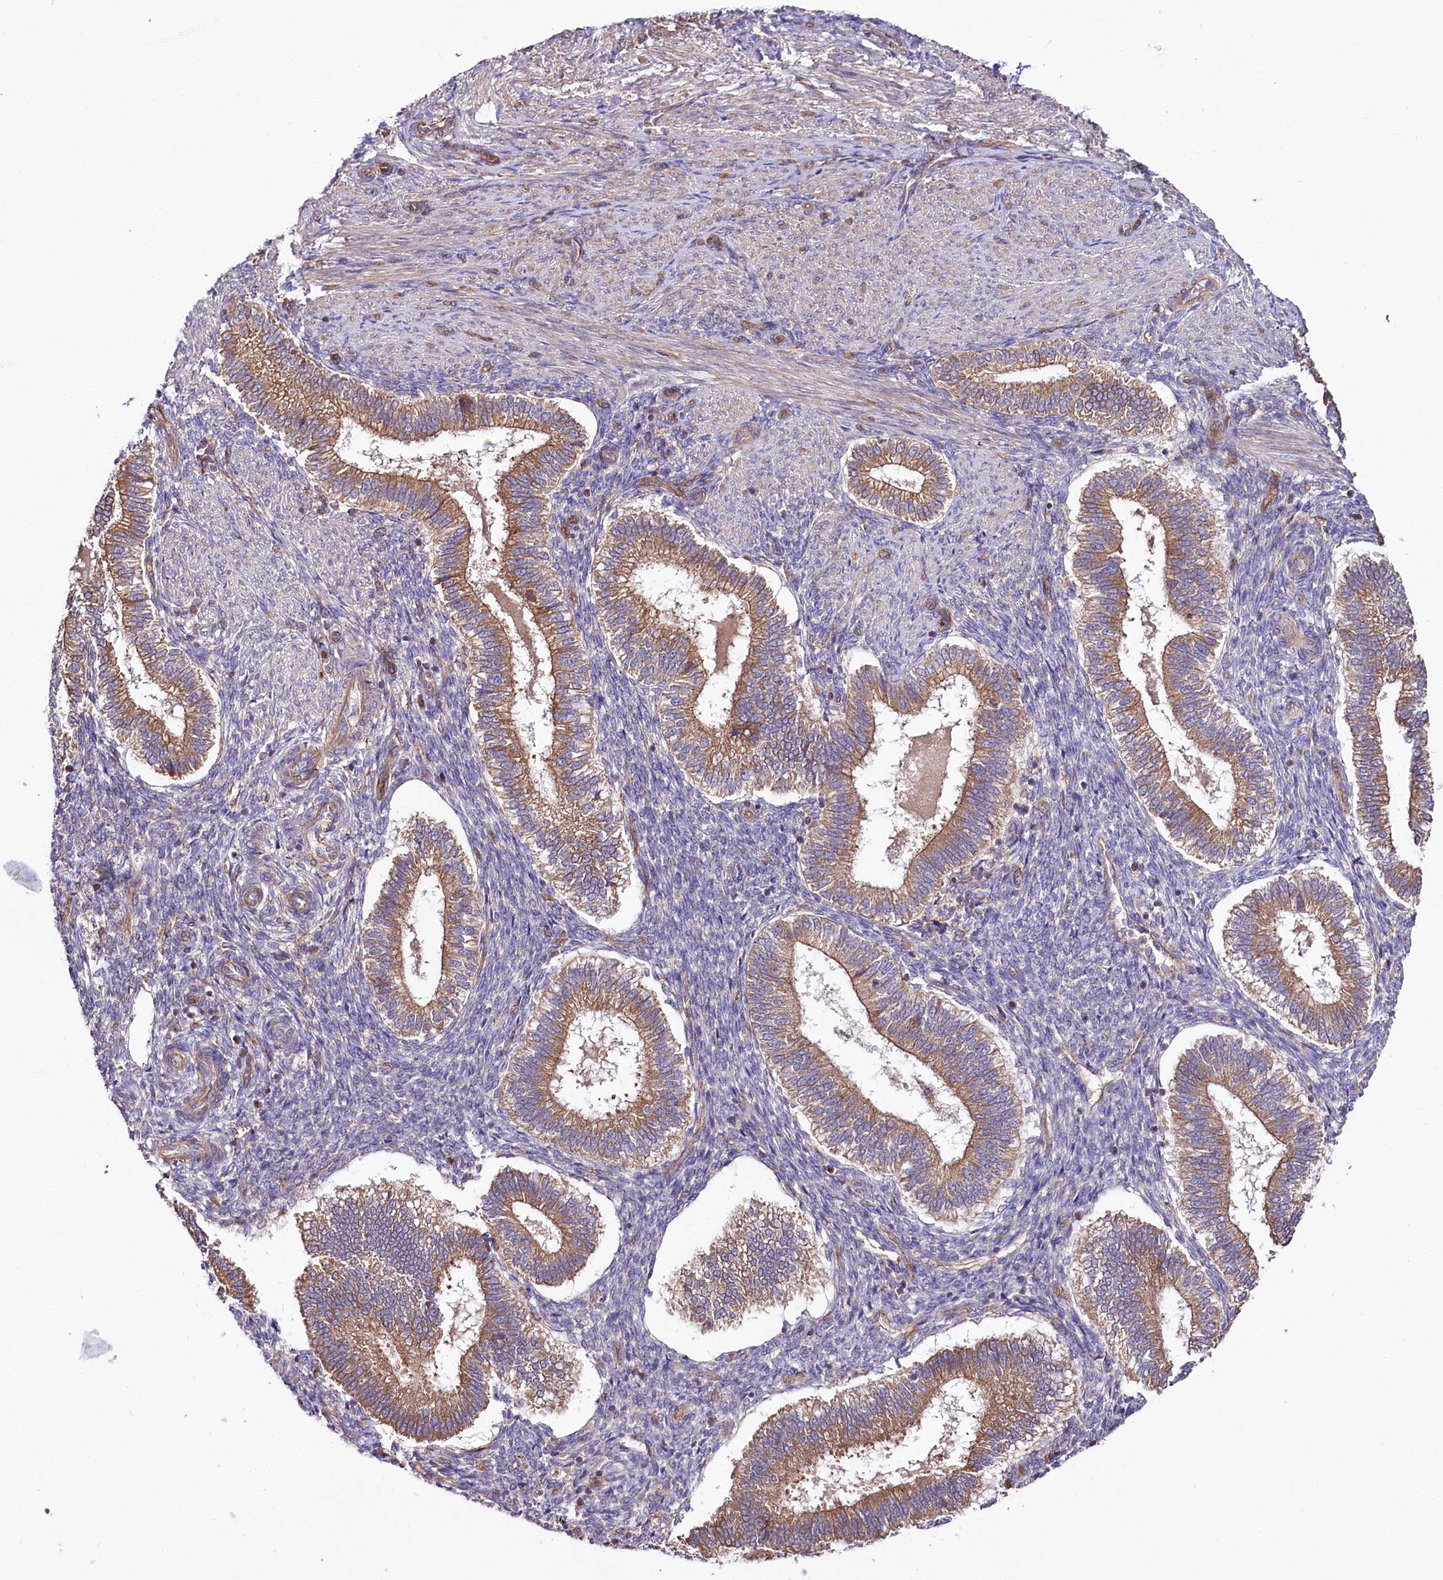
{"staining": {"intensity": "moderate", "quantity": "<25%", "location": "cytoplasmic/membranous"}, "tissue": "endometrium", "cell_type": "Cells in endometrial stroma", "image_type": "normal", "snomed": [{"axis": "morphology", "description": "Normal tissue, NOS"}, {"axis": "topography", "description": "Endometrium"}], "caption": "Moderate cytoplasmic/membranous protein staining is seen in about <25% of cells in endometrial stroma in endometrium. (DAB IHC with brightfield microscopy, high magnification).", "gene": "CEP295", "patient": {"sex": "female", "age": 25}}